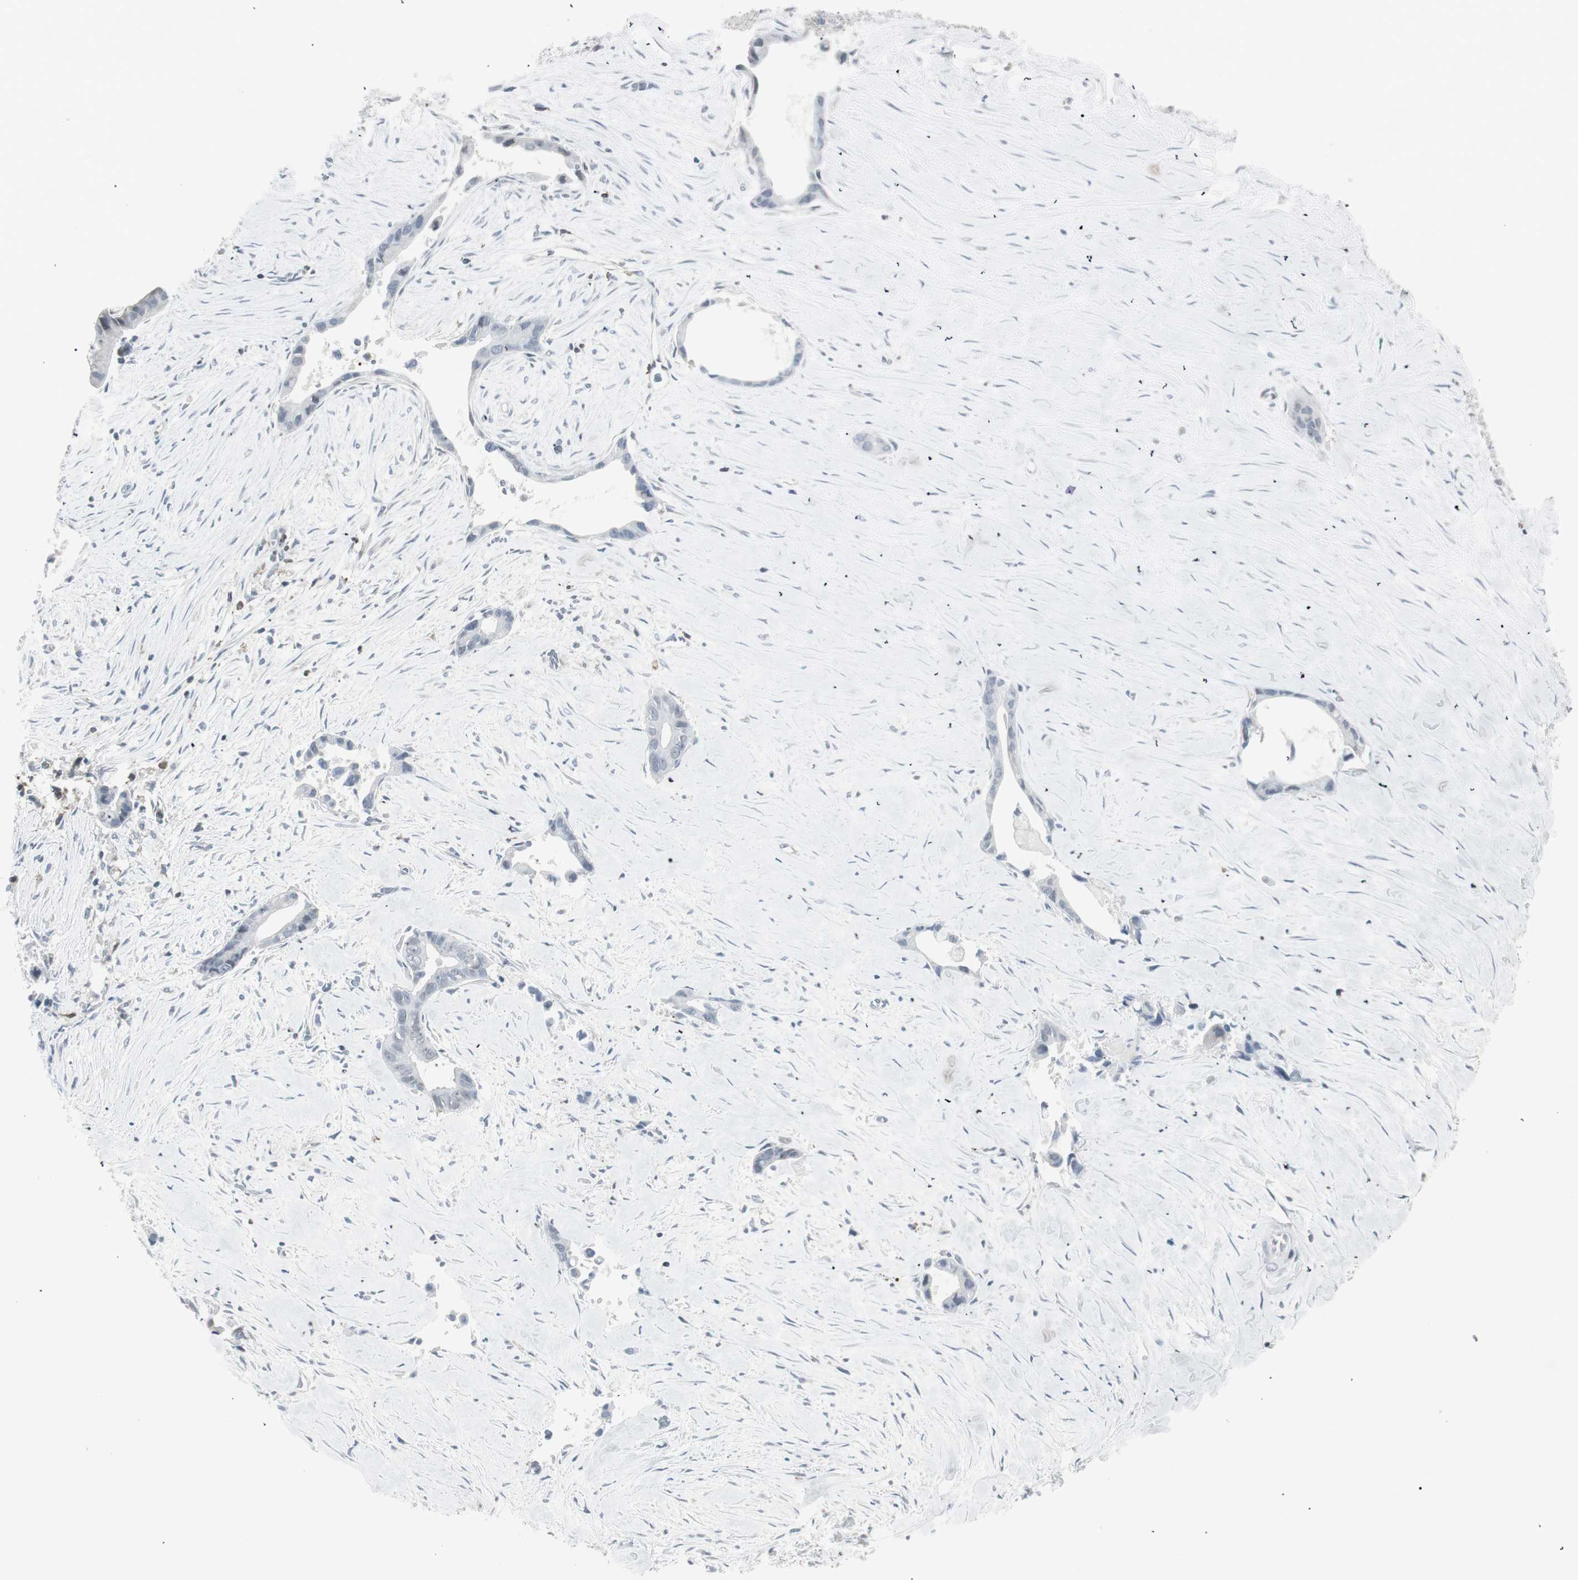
{"staining": {"intensity": "negative", "quantity": "none", "location": "none"}, "tissue": "liver cancer", "cell_type": "Tumor cells", "image_type": "cancer", "snomed": [{"axis": "morphology", "description": "Cholangiocarcinoma"}, {"axis": "topography", "description": "Liver"}], "caption": "Tumor cells show no significant positivity in liver cancer. (Stains: DAB IHC with hematoxylin counter stain, Microscopy: brightfield microscopy at high magnification).", "gene": "MAP4K4", "patient": {"sex": "female", "age": 55}}